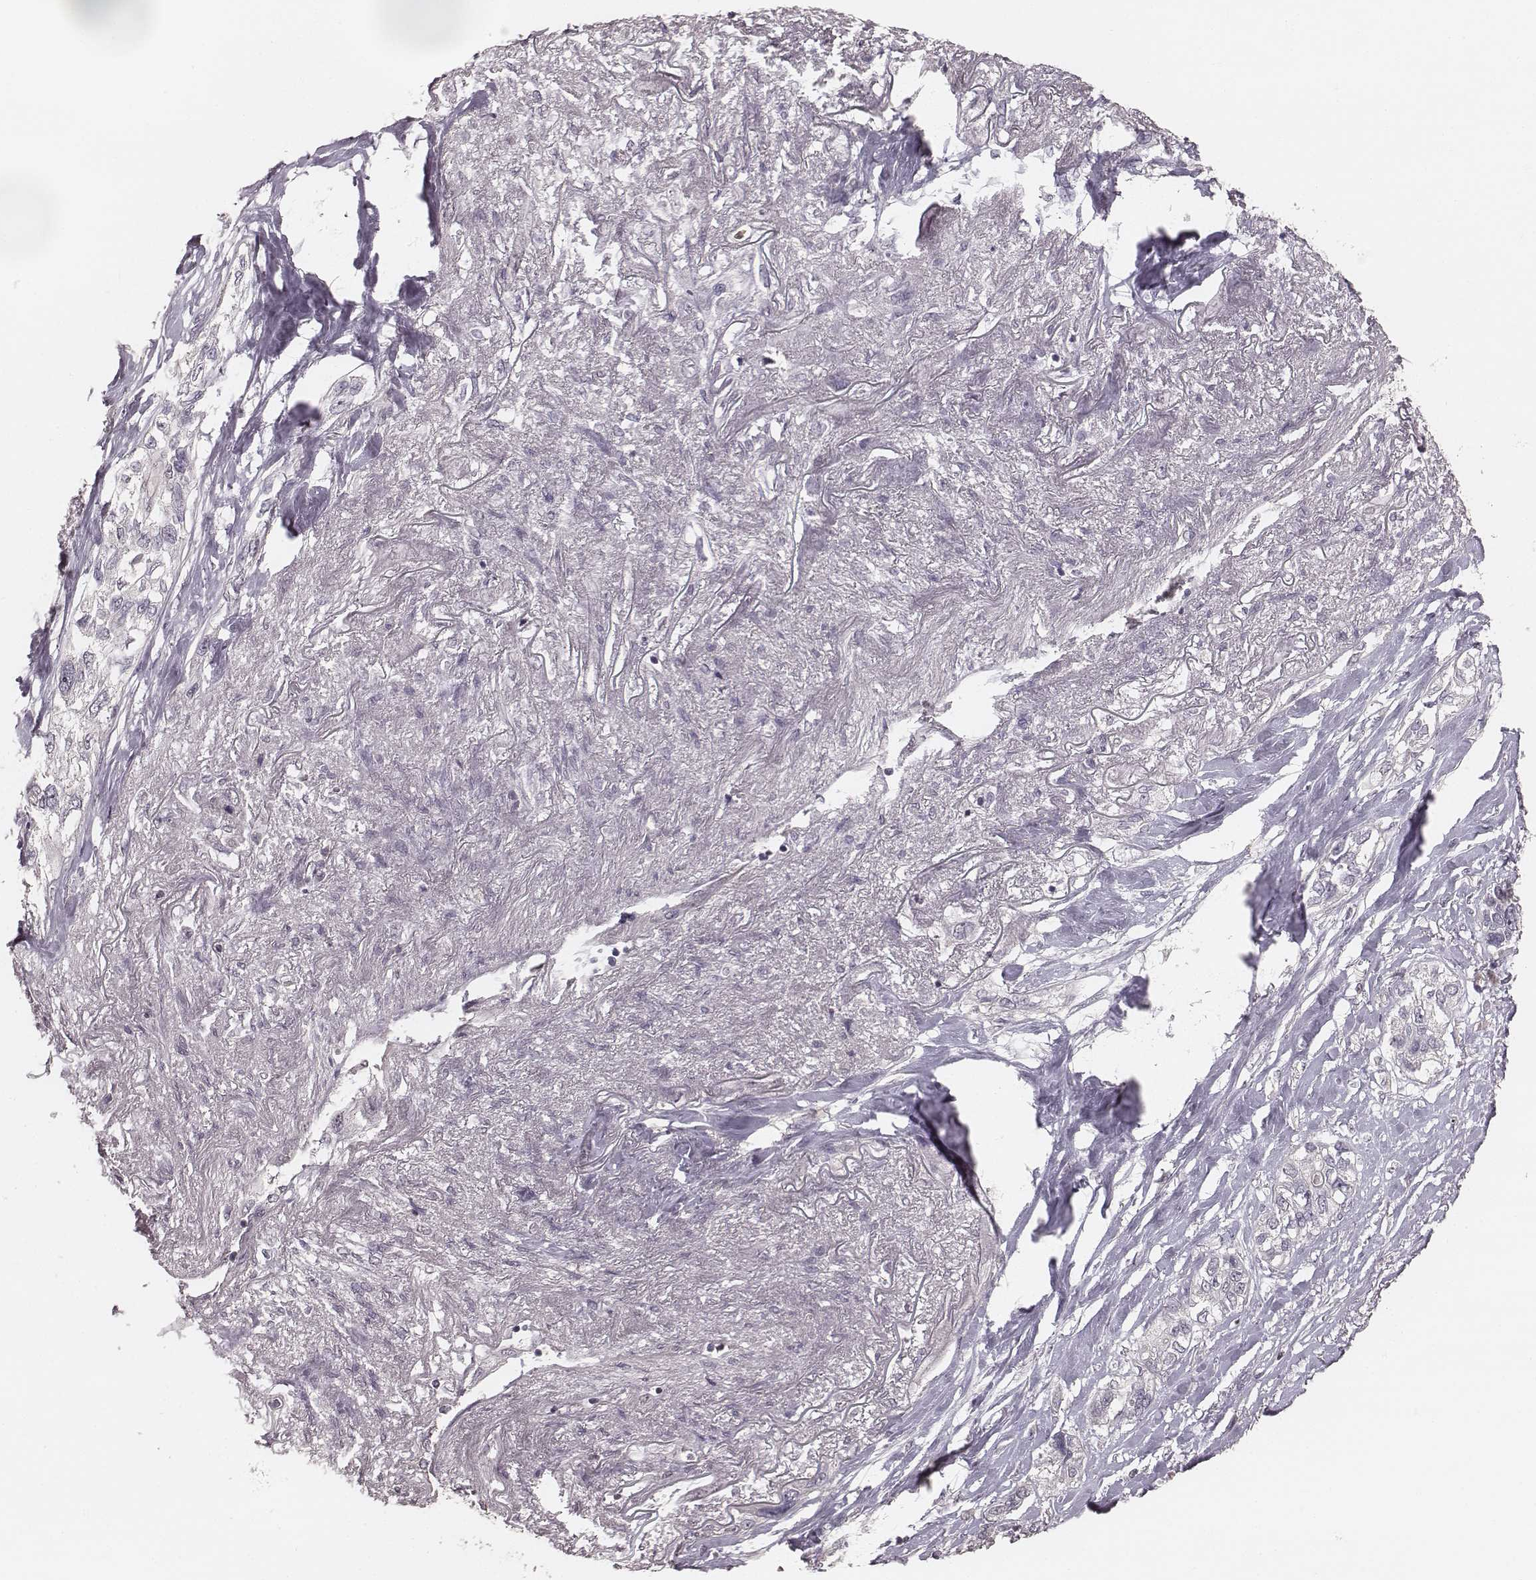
{"staining": {"intensity": "negative", "quantity": "none", "location": "none"}, "tissue": "lung cancer", "cell_type": "Tumor cells", "image_type": "cancer", "snomed": [{"axis": "morphology", "description": "Squamous cell carcinoma, NOS"}, {"axis": "topography", "description": "Lung"}], "caption": "Lung squamous cell carcinoma stained for a protein using immunohistochemistry demonstrates no positivity tumor cells.", "gene": "LY6K", "patient": {"sex": "female", "age": 70}}